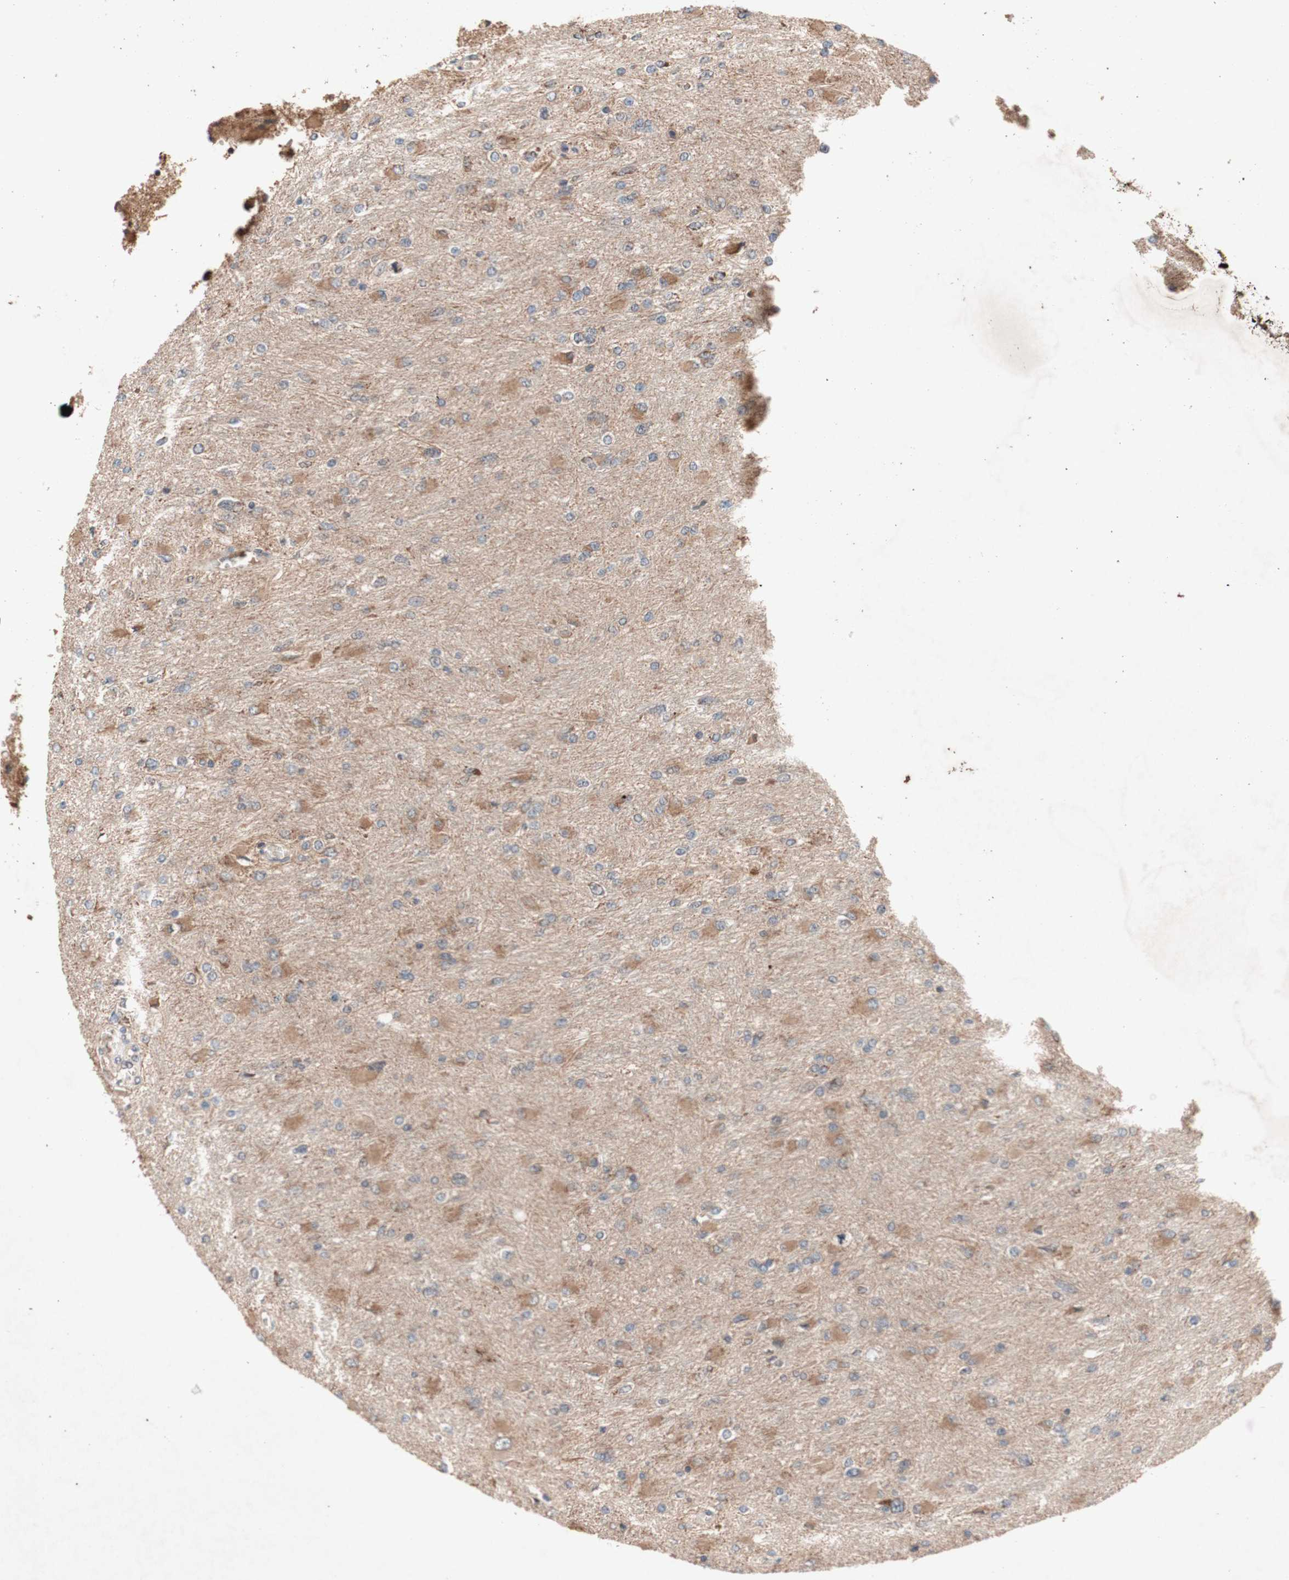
{"staining": {"intensity": "moderate", "quantity": ">75%", "location": "cytoplasmic/membranous"}, "tissue": "glioma", "cell_type": "Tumor cells", "image_type": "cancer", "snomed": [{"axis": "morphology", "description": "Glioma, malignant, High grade"}, {"axis": "topography", "description": "Cerebral cortex"}], "caption": "Immunohistochemistry (IHC) (DAB (3,3'-diaminobenzidine)) staining of human malignant glioma (high-grade) exhibits moderate cytoplasmic/membranous protein staining in about >75% of tumor cells.", "gene": "DDOST", "patient": {"sex": "female", "age": 36}}